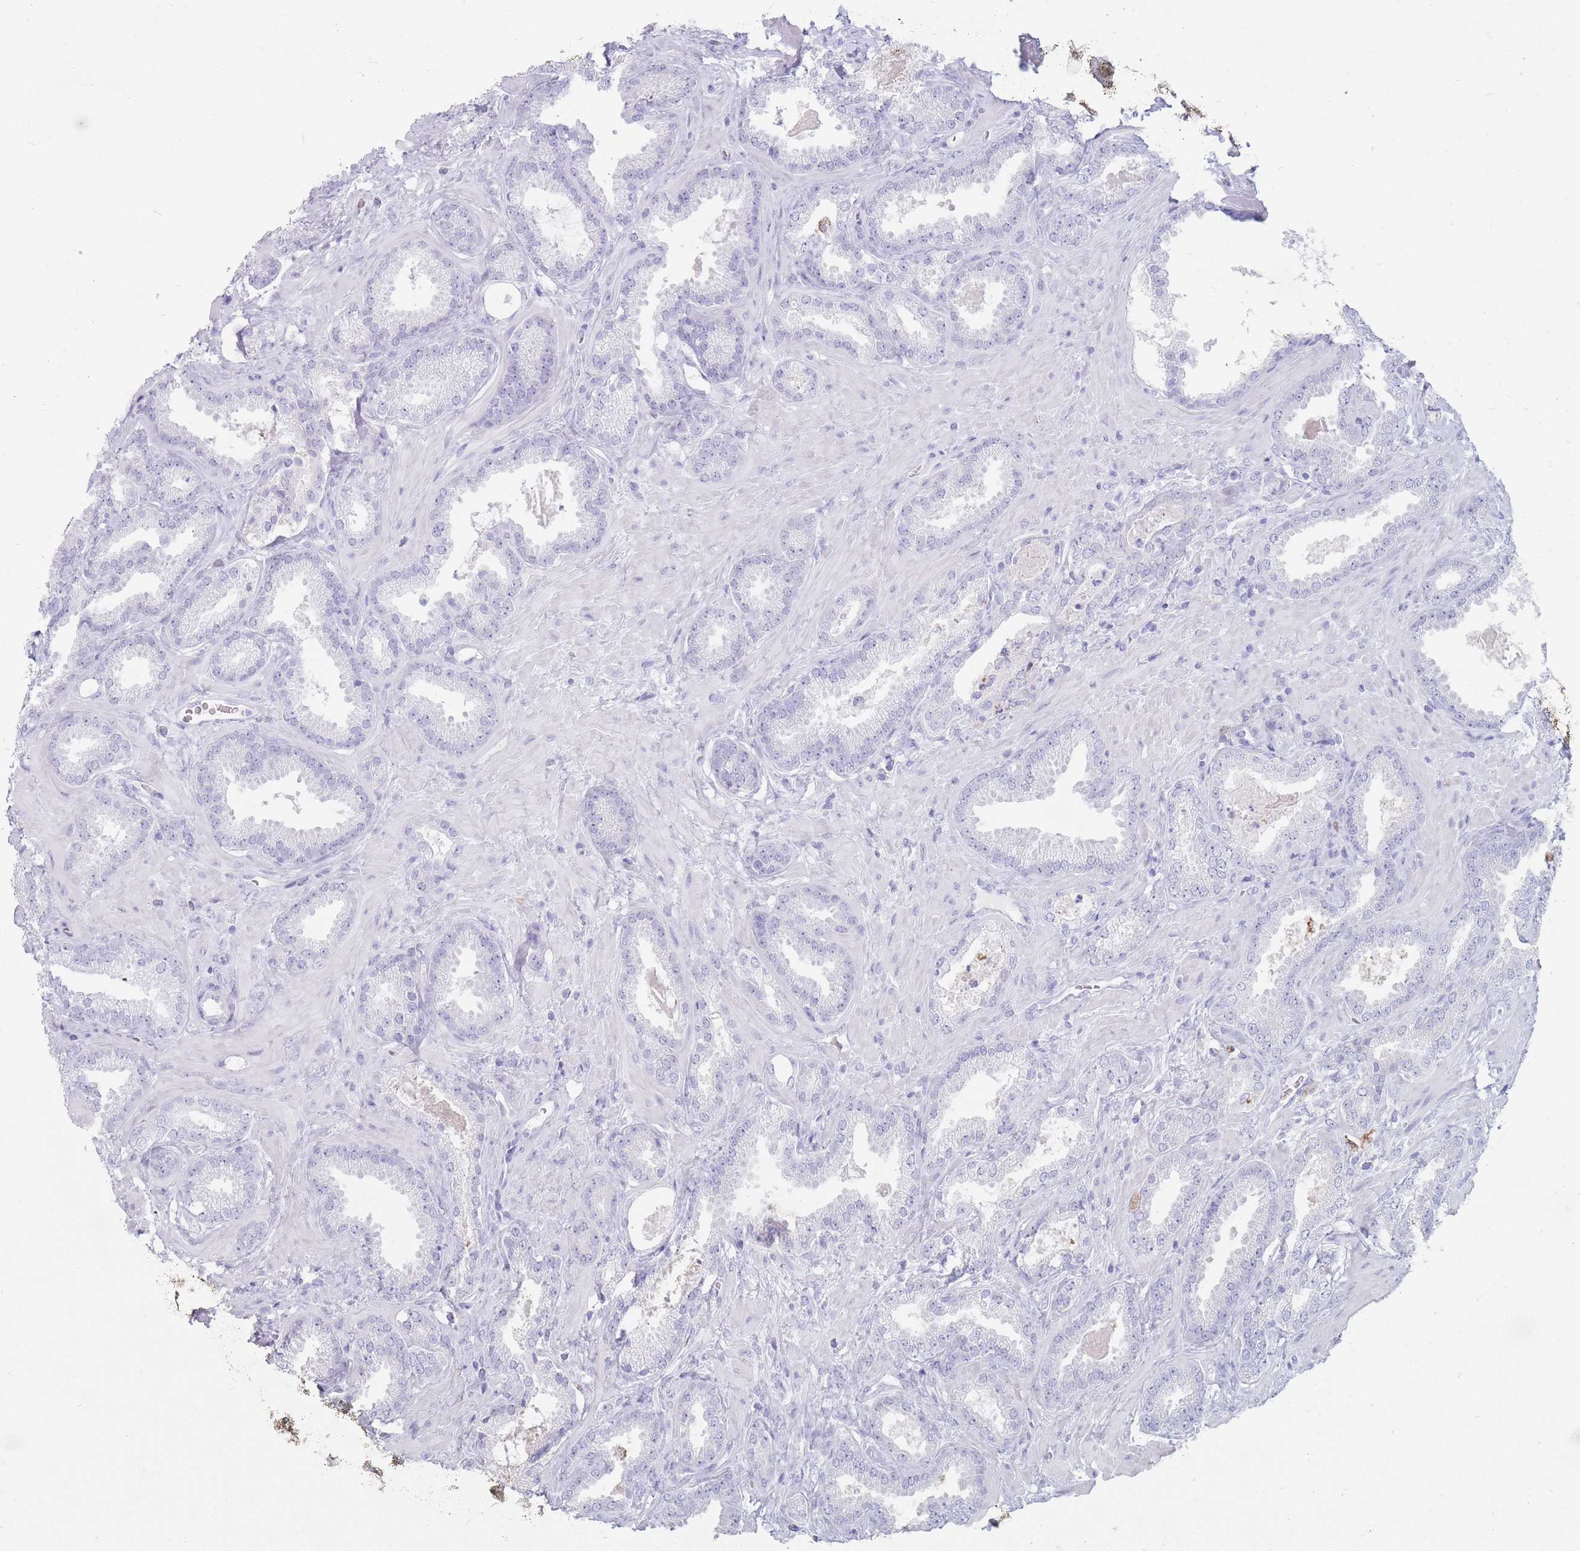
{"staining": {"intensity": "negative", "quantity": "none", "location": "none"}, "tissue": "prostate cancer", "cell_type": "Tumor cells", "image_type": "cancer", "snomed": [{"axis": "morphology", "description": "Adenocarcinoma, Low grade"}, {"axis": "topography", "description": "Prostate"}], "caption": "This image is of prostate cancer (low-grade adenocarcinoma) stained with IHC to label a protein in brown with the nuclei are counter-stained blue. There is no positivity in tumor cells.", "gene": "ST3GAL5", "patient": {"sex": "male", "age": 62}}